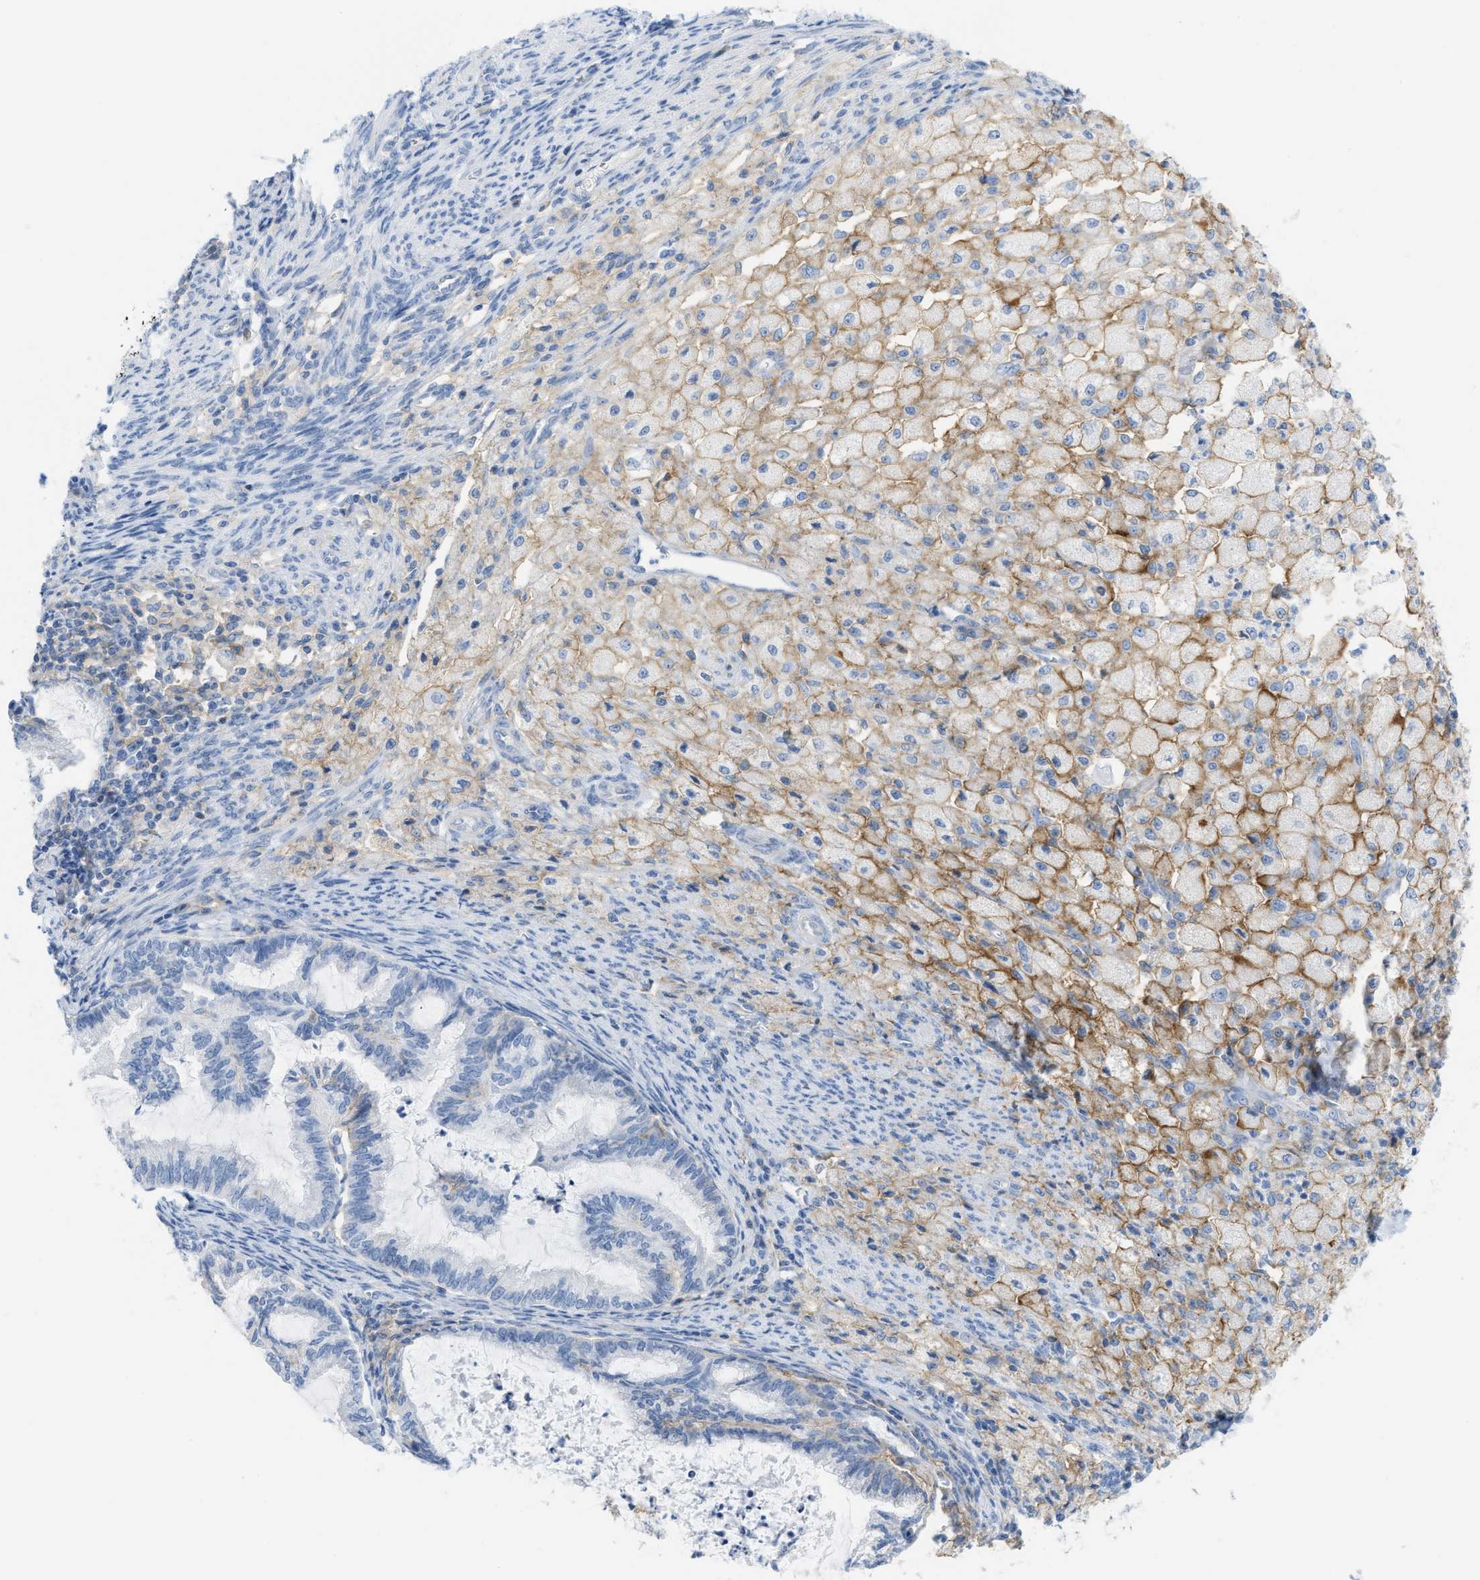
{"staining": {"intensity": "negative", "quantity": "none", "location": "none"}, "tissue": "cervical cancer", "cell_type": "Tumor cells", "image_type": "cancer", "snomed": [{"axis": "morphology", "description": "Normal tissue, NOS"}, {"axis": "morphology", "description": "Adenocarcinoma, NOS"}, {"axis": "topography", "description": "Cervix"}, {"axis": "topography", "description": "Endometrium"}], "caption": "The photomicrograph reveals no staining of tumor cells in cervical adenocarcinoma. (DAB IHC, high magnification).", "gene": "SLC3A2", "patient": {"sex": "female", "age": 86}}